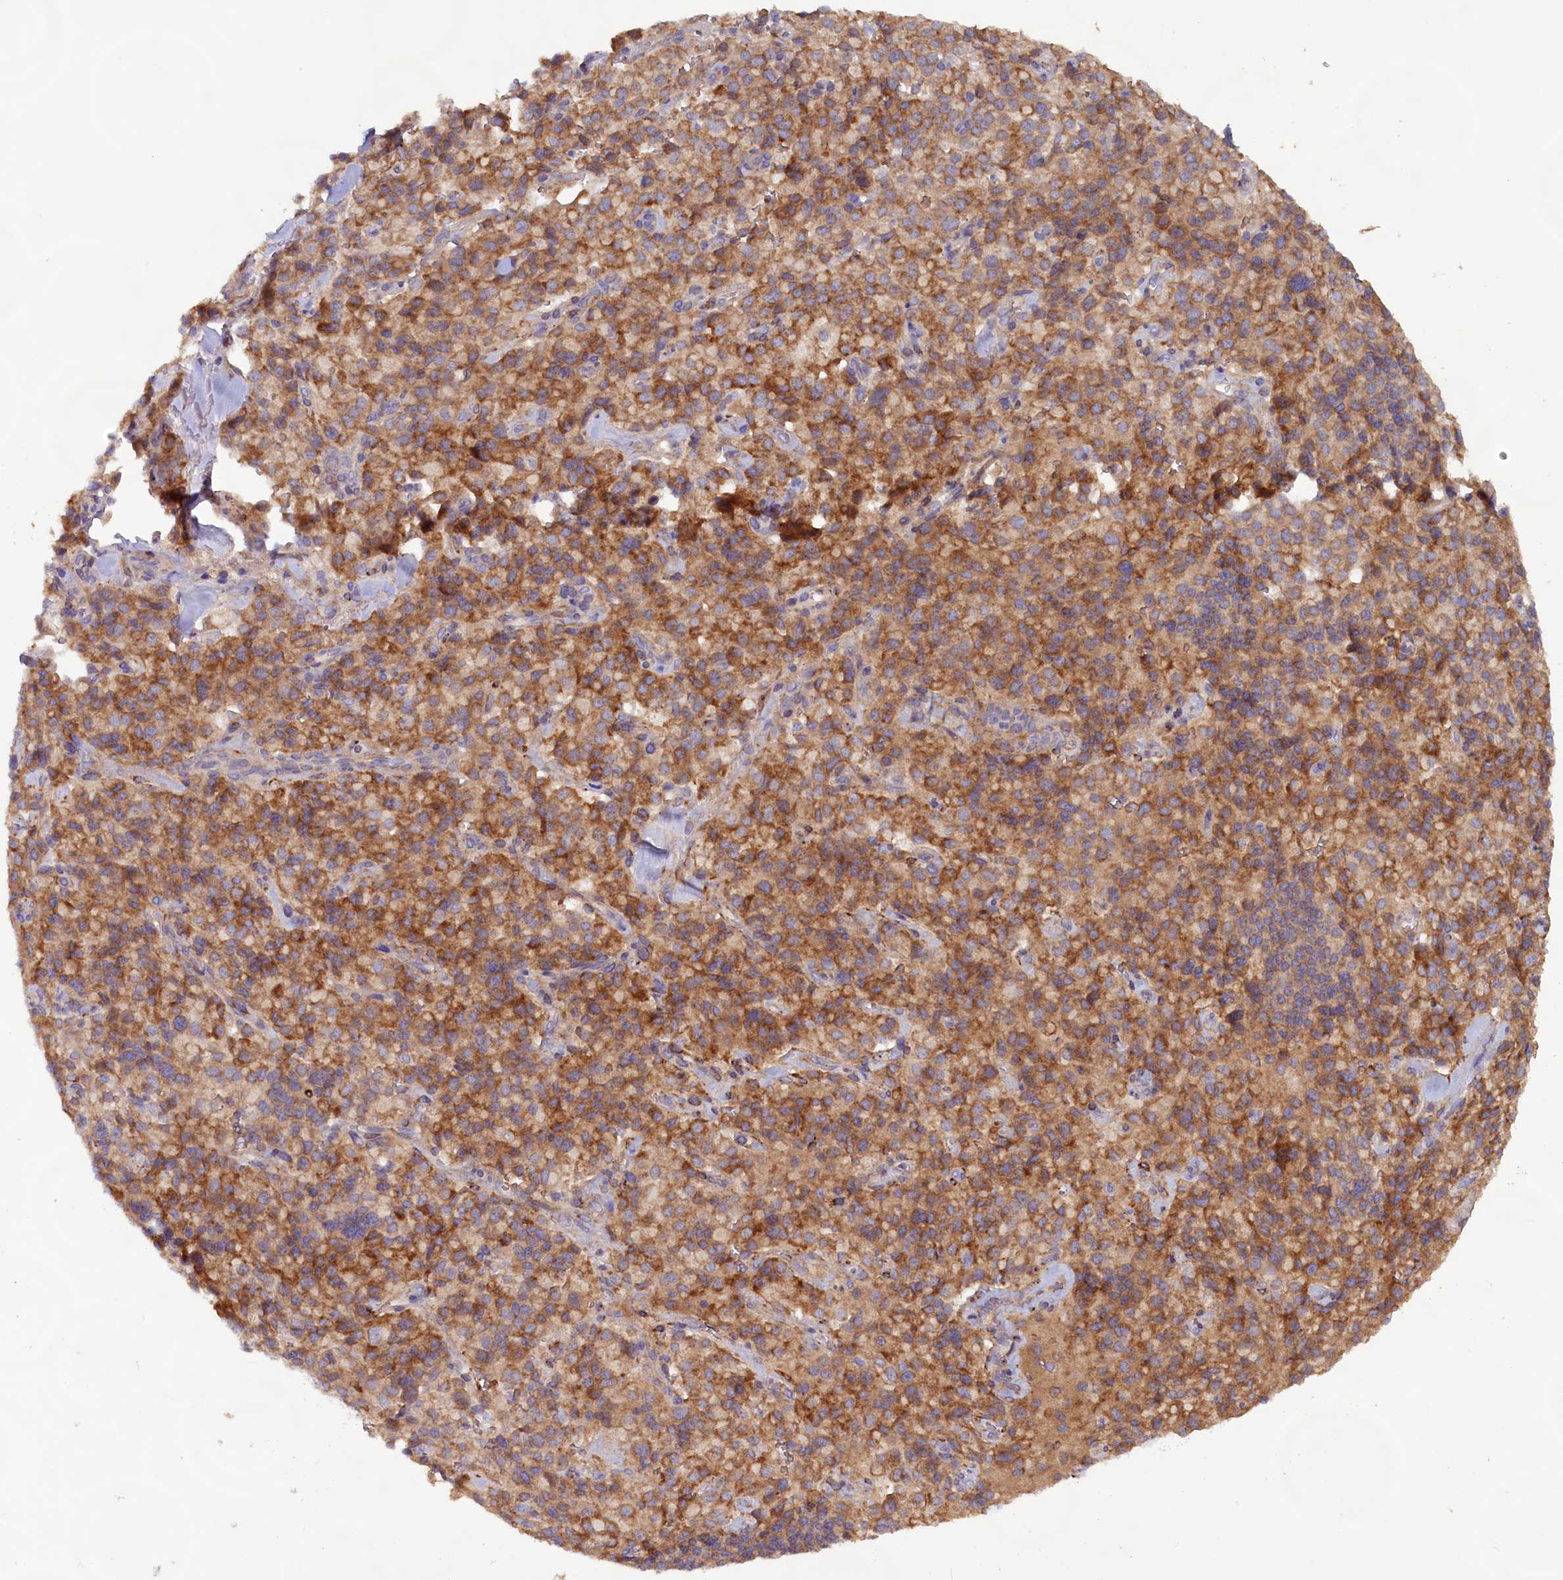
{"staining": {"intensity": "moderate", "quantity": ">75%", "location": "cytoplasmic/membranous"}, "tissue": "pancreatic cancer", "cell_type": "Tumor cells", "image_type": "cancer", "snomed": [{"axis": "morphology", "description": "Adenocarcinoma, NOS"}, {"axis": "topography", "description": "Pancreas"}], "caption": "Immunohistochemical staining of human pancreatic cancer (adenocarcinoma) reveals medium levels of moderate cytoplasmic/membranous protein positivity in about >75% of tumor cells.", "gene": "FUNDC1", "patient": {"sex": "male", "age": 65}}